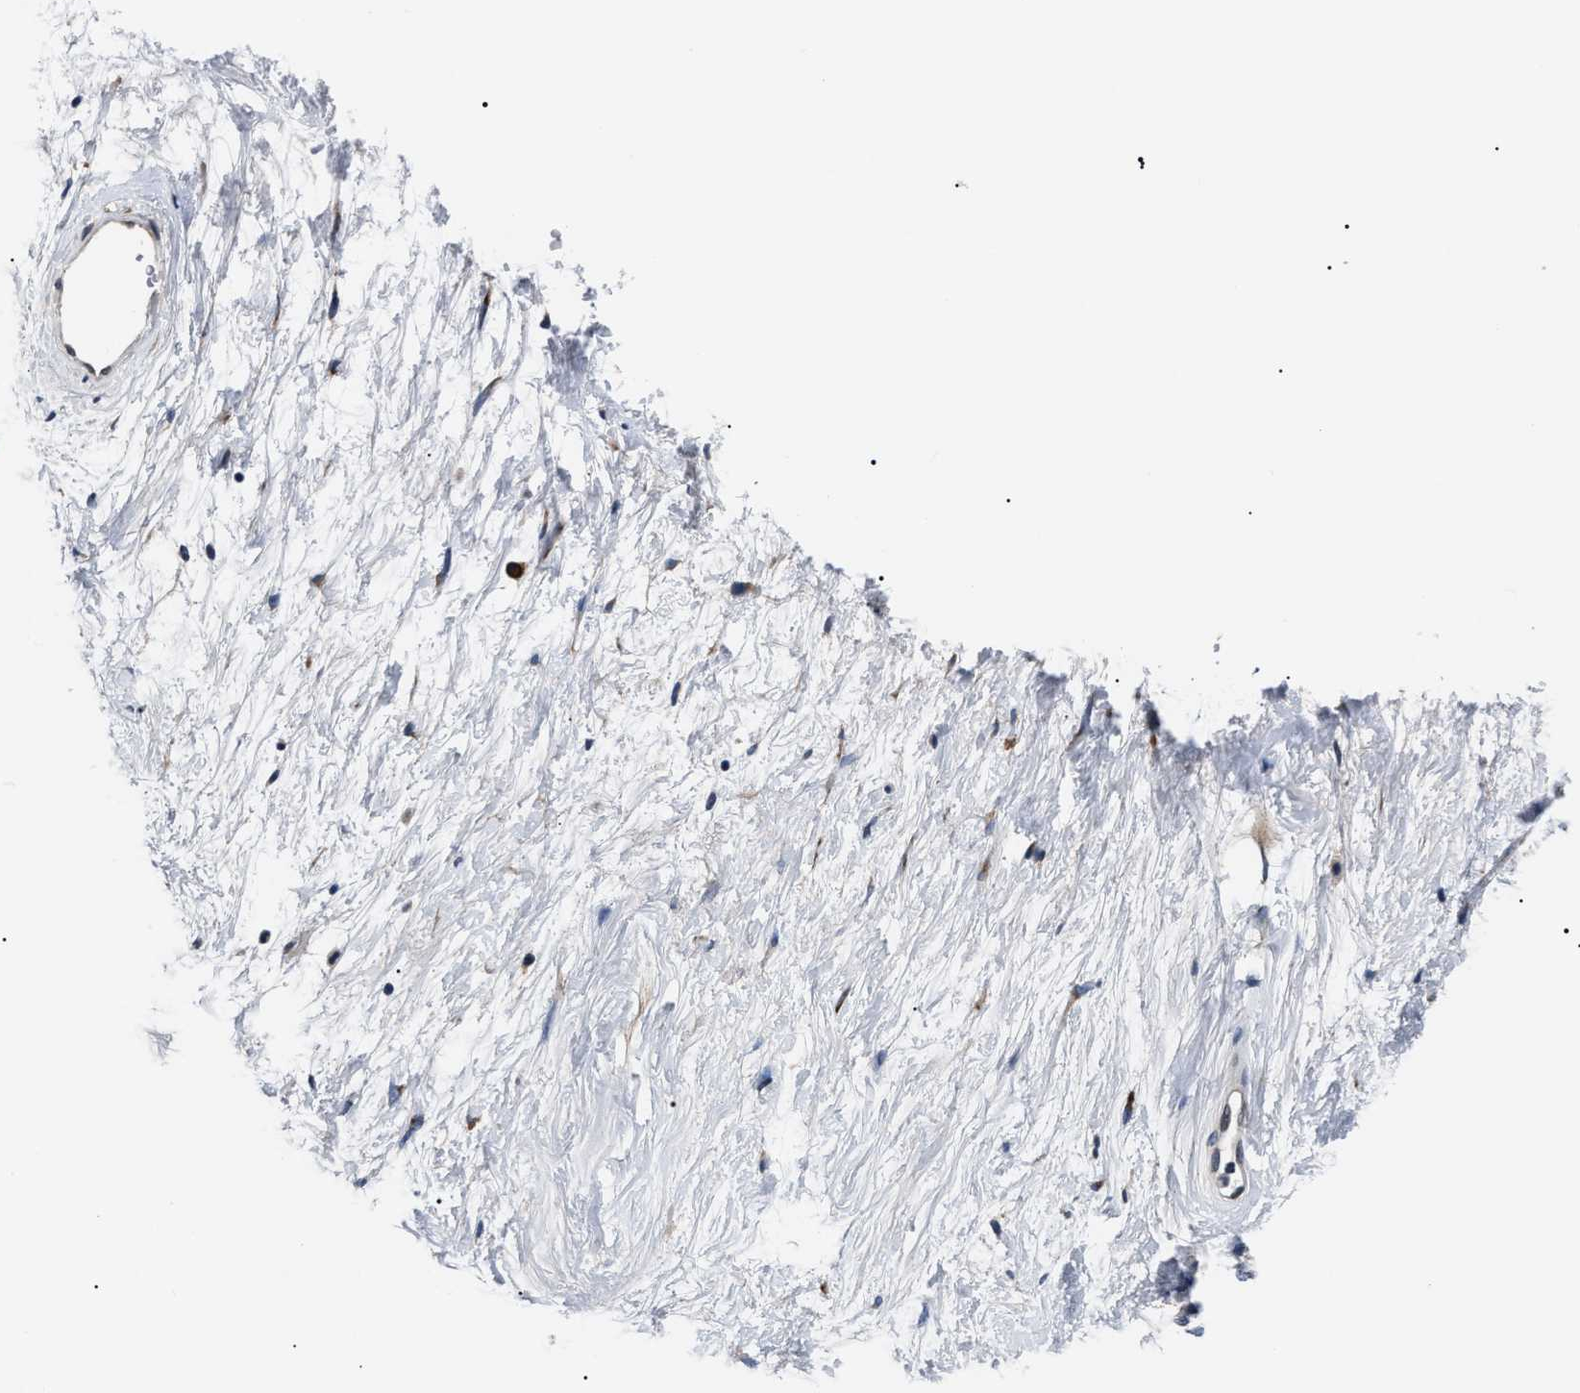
{"staining": {"intensity": "moderate", "quantity": "25%-75%", "location": "cytoplasmic/membranous"}, "tissue": "nasopharynx", "cell_type": "Respiratory epithelial cells", "image_type": "normal", "snomed": [{"axis": "morphology", "description": "Normal tissue, NOS"}, {"axis": "morphology", "description": "Inflammation, NOS"}, {"axis": "topography", "description": "Nasopharynx"}], "caption": "Nasopharynx was stained to show a protein in brown. There is medium levels of moderate cytoplasmic/membranous staining in approximately 25%-75% of respiratory epithelial cells. (DAB IHC with brightfield microscopy, high magnification).", "gene": "LRRC14", "patient": {"sex": "male", "age": 48}}